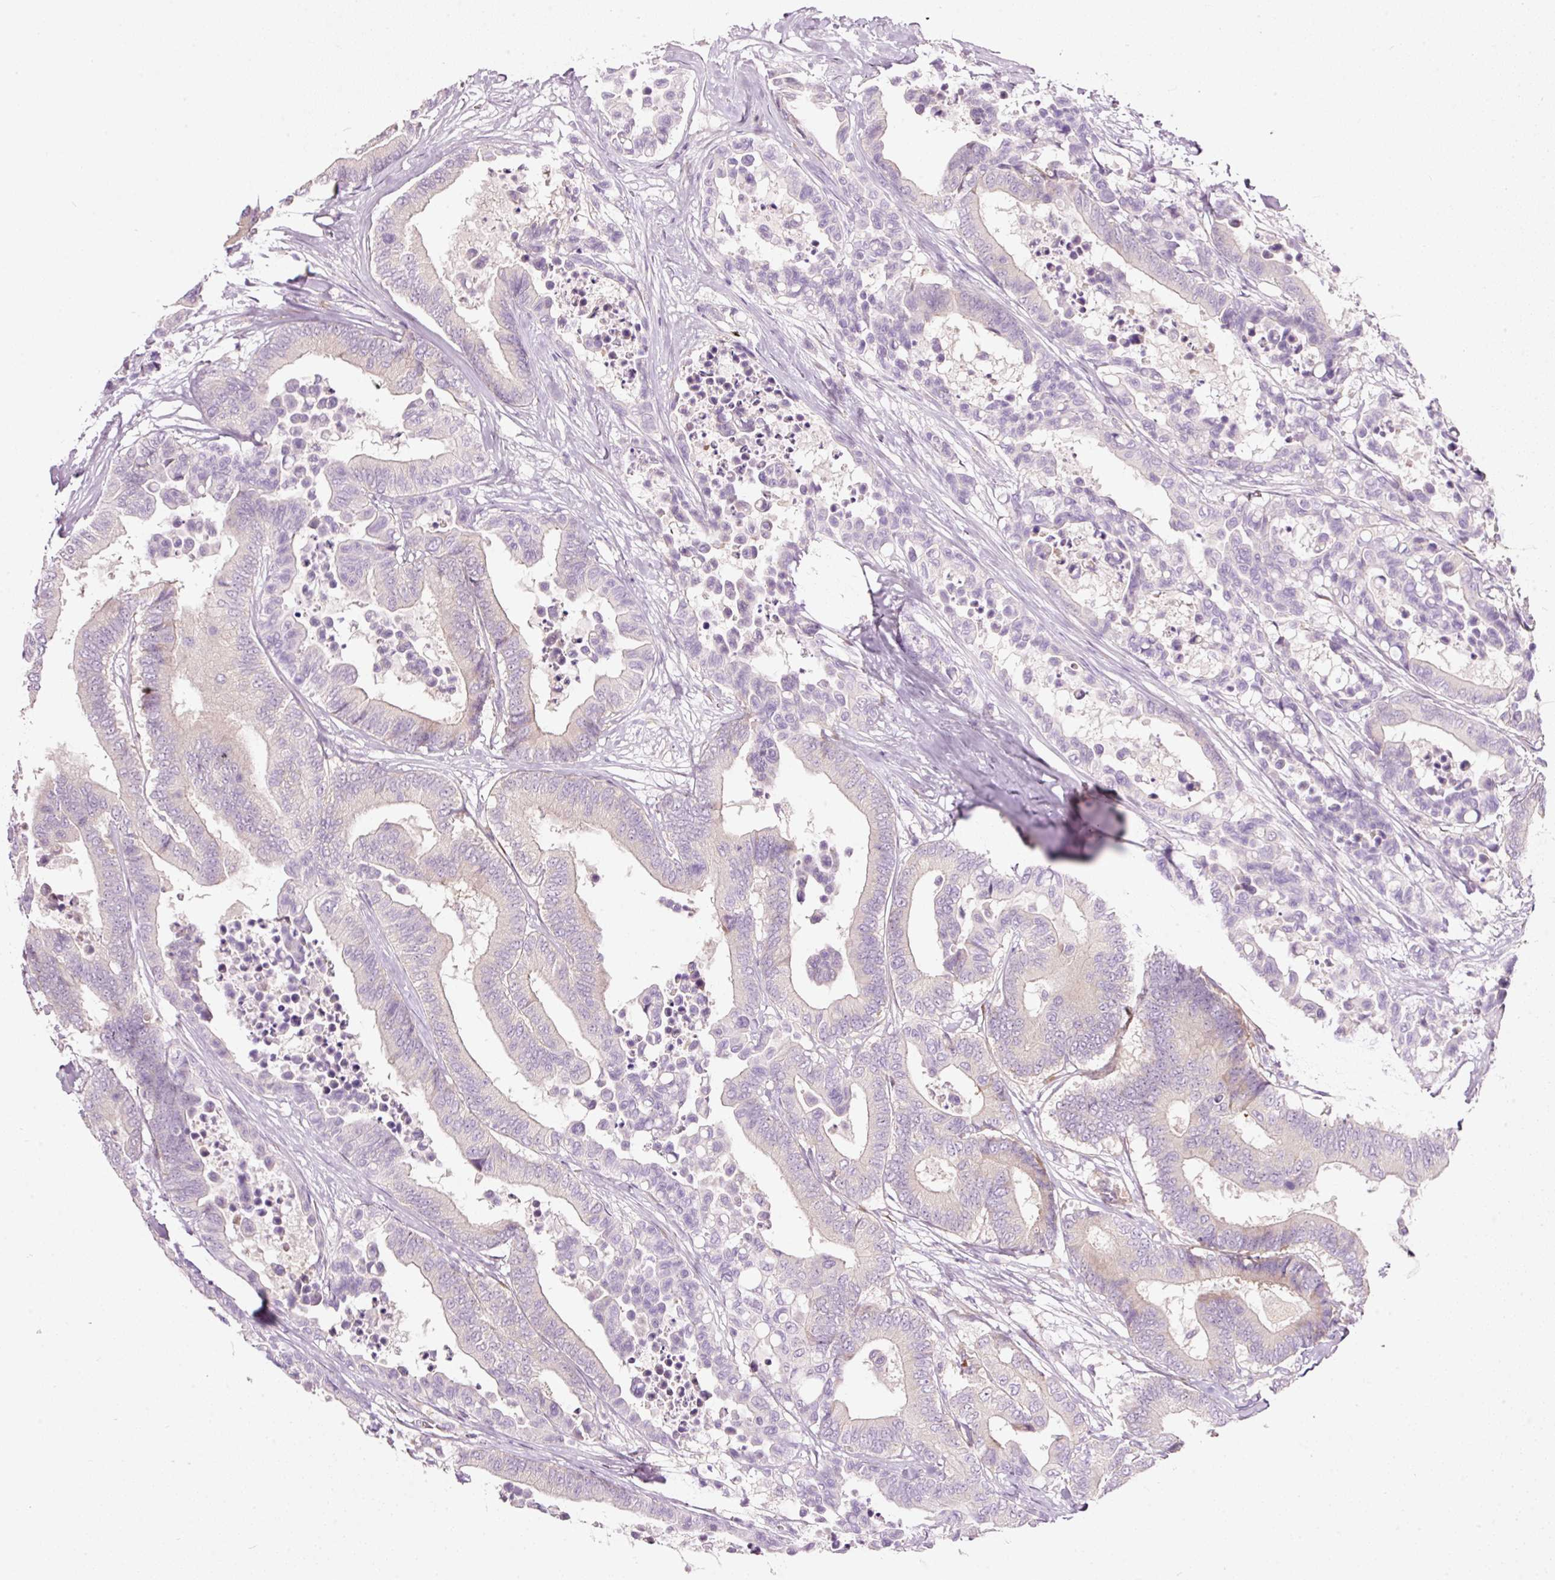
{"staining": {"intensity": "negative", "quantity": "none", "location": "none"}, "tissue": "colorectal cancer", "cell_type": "Tumor cells", "image_type": "cancer", "snomed": [{"axis": "morphology", "description": "Normal tissue, NOS"}, {"axis": "morphology", "description": "Adenocarcinoma, NOS"}, {"axis": "topography", "description": "Colon"}], "caption": "Tumor cells are negative for brown protein staining in adenocarcinoma (colorectal).", "gene": "RSPO2", "patient": {"sex": "male", "age": 82}}